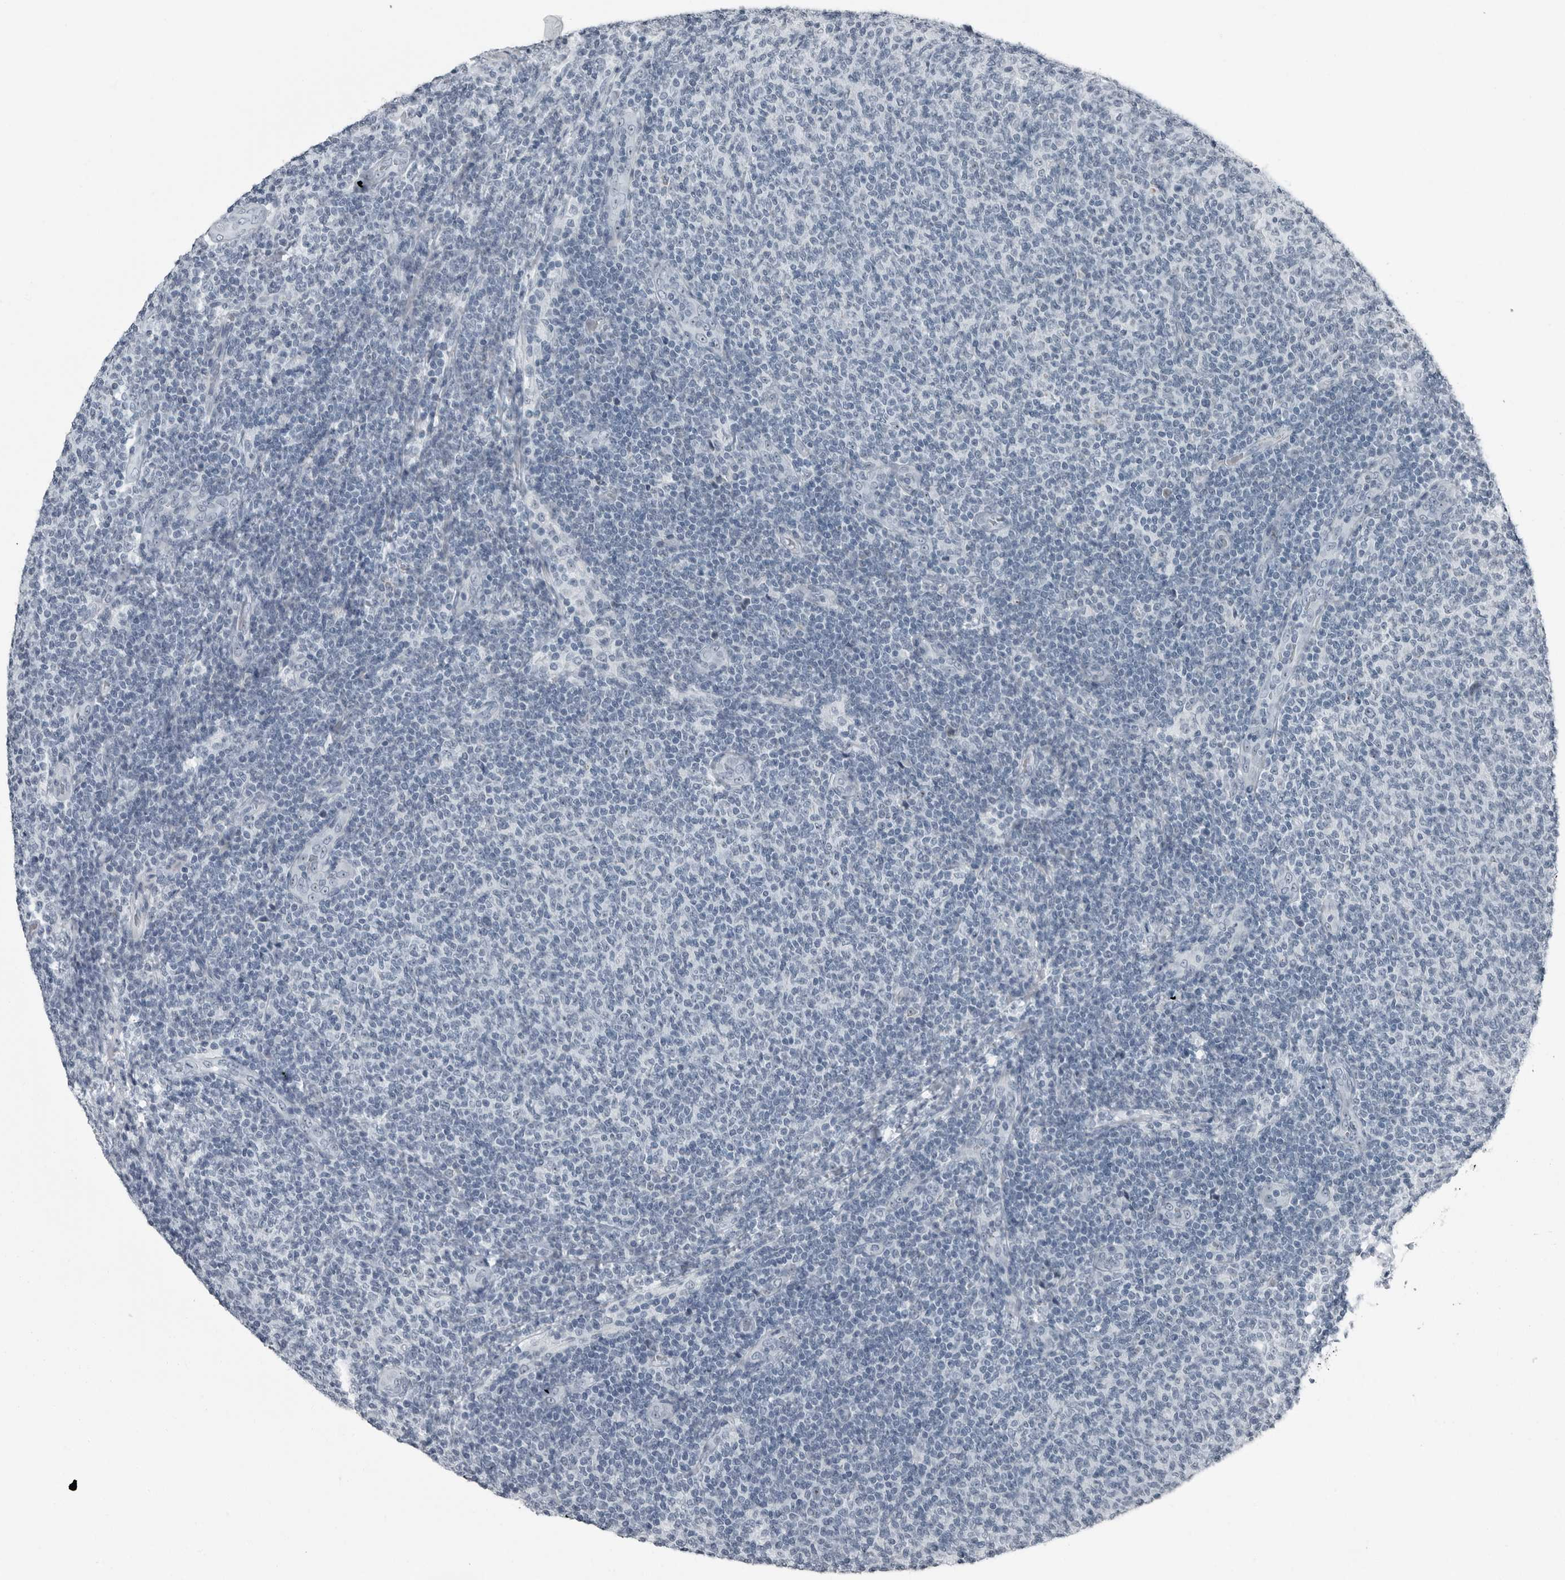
{"staining": {"intensity": "negative", "quantity": "none", "location": "none"}, "tissue": "lymphoma", "cell_type": "Tumor cells", "image_type": "cancer", "snomed": [{"axis": "morphology", "description": "Malignant lymphoma, non-Hodgkin's type, Low grade"}, {"axis": "topography", "description": "Lymph node"}], "caption": "Tumor cells show no significant protein positivity in lymphoma. The staining was performed using DAB (3,3'-diaminobenzidine) to visualize the protein expression in brown, while the nuclei were stained in blue with hematoxylin (Magnification: 20x).", "gene": "PDCD11", "patient": {"sex": "male", "age": 66}}